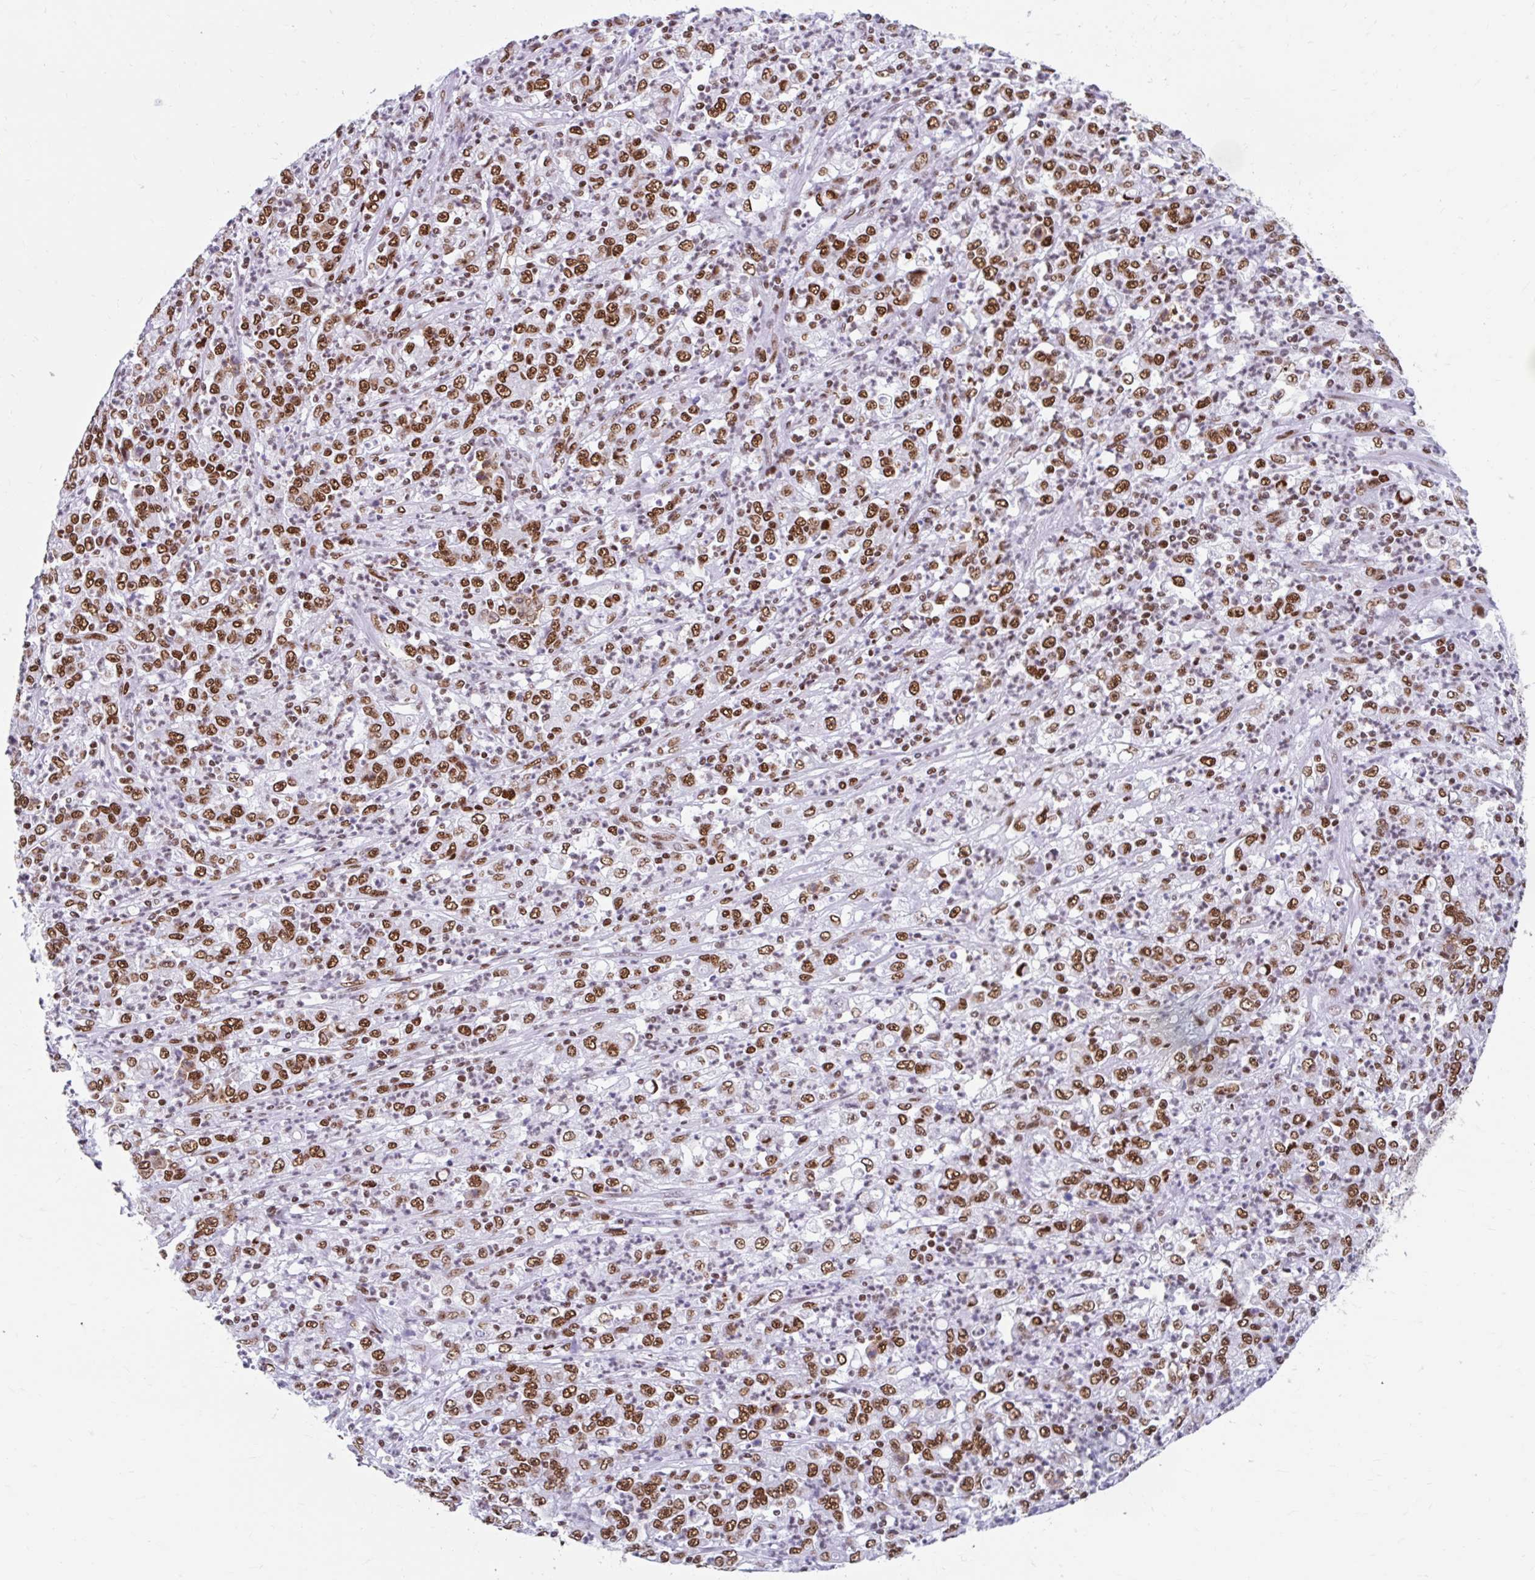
{"staining": {"intensity": "moderate", "quantity": ">75%", "location": "nuclear"}, "tissue": "stomach cancer", "cell_type": "Tumor cells", "image_type": "cancer", "snomed": [{"axis": "morphology", "description": "Adenocarcinoma, NOS"}, {"axis": "topography", "description": "Stomach, lower"}], "caption": "Immunohistochemistry (IHC) of stomach cancer (adenocarcinoma) demonstrates medium levels of moderate nuclear expression in approximately >75% of tumor cells.", "gene": "KHDRBS1", "patient": {"sex": "female", "age": 71}}